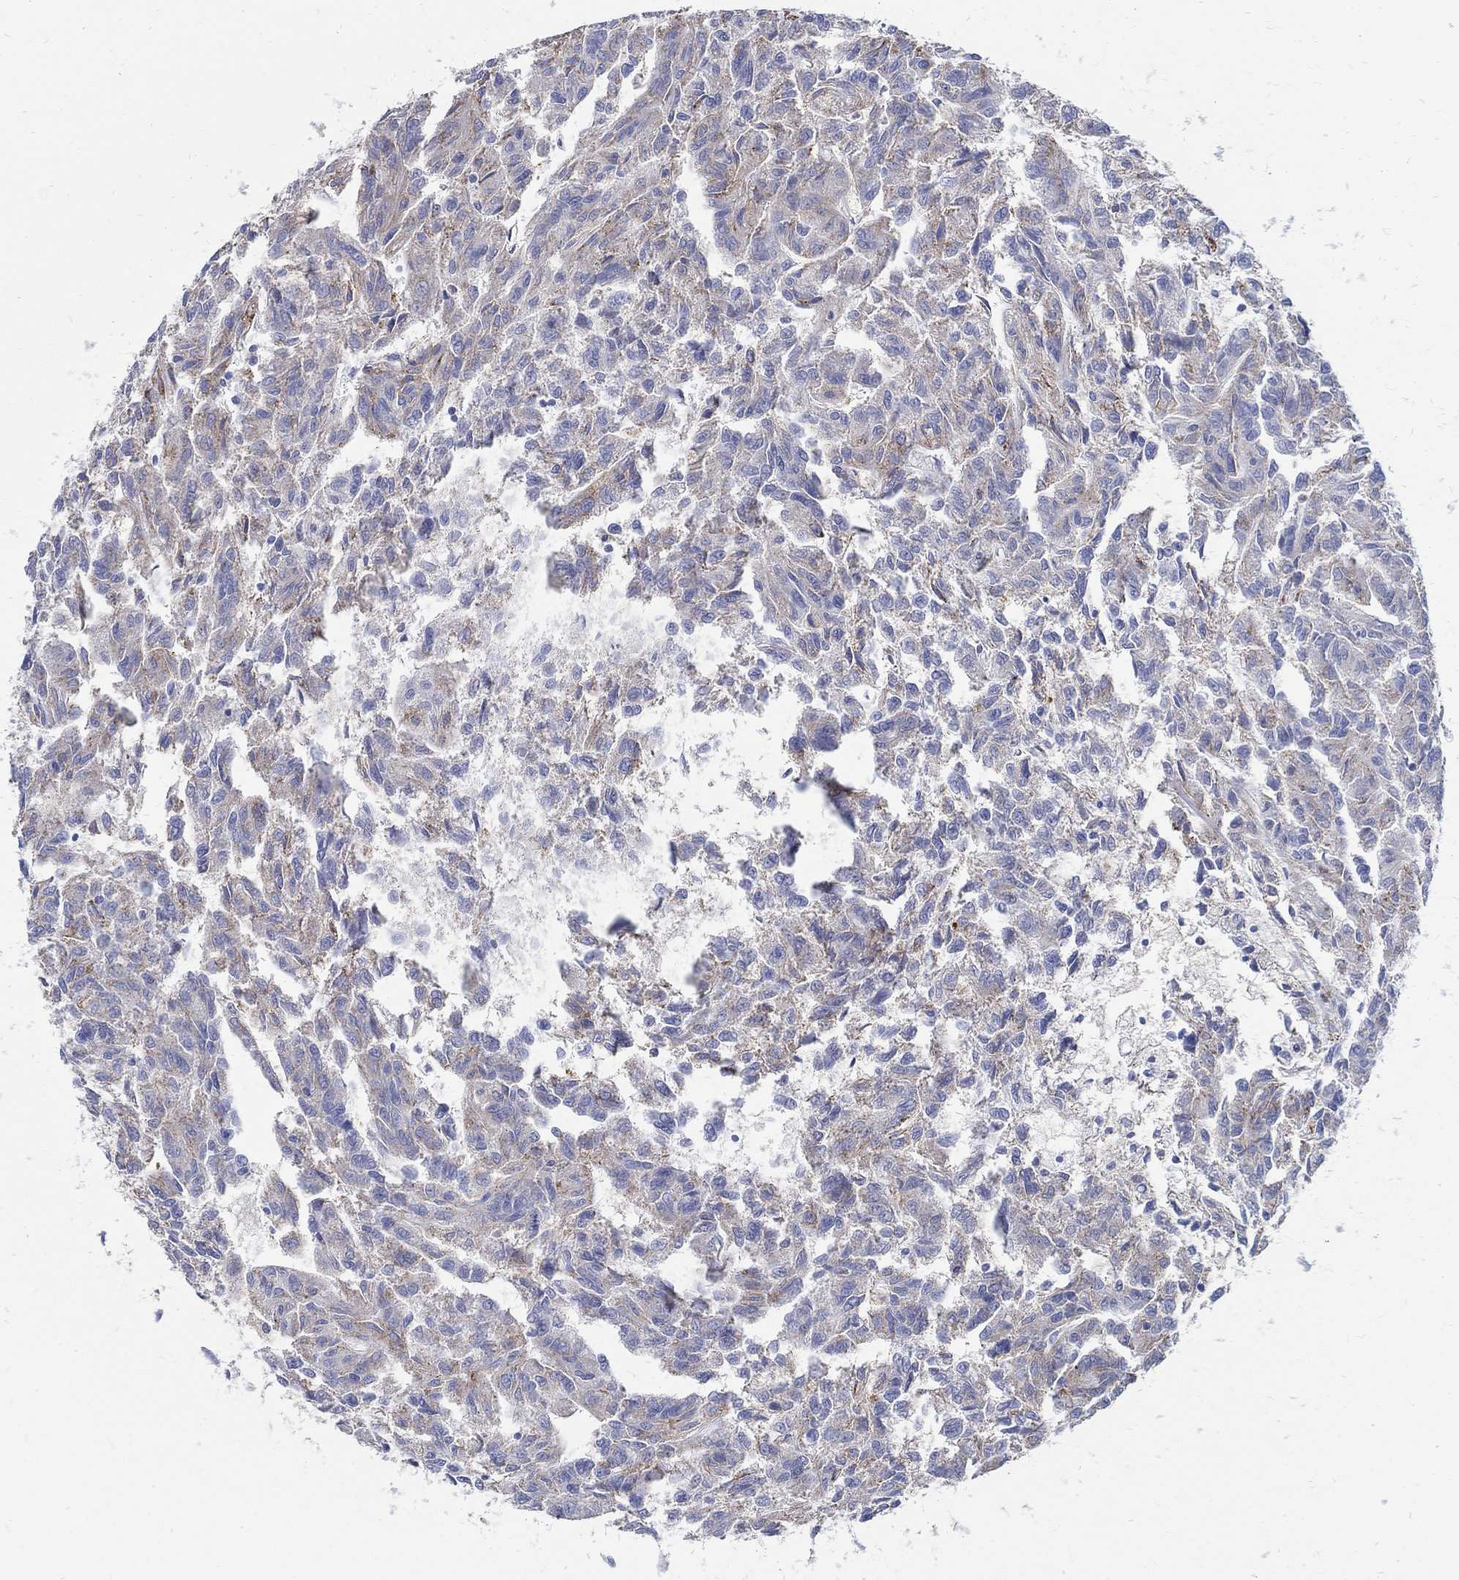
{"staining": {"intensity": "weak", "quantity": "25%-75%", "location": "cytoplasmic/membranous"}, "tissue": "renal cancer", "cell_type": "Tumor cells", "image_type": "cancer", "snomed": [{"axis": "morphology", "description": "Adenocarcinoma, NOS"}, {"axis": "topography", "description": "Kidney"}], "caption": "Protein positivity by immunohistochemistry displays weak cytoplasmic/membranous staining in about 25%-75% of tumor cells in renal adenocarcinoma.", "gene": "SOX2", "patient": {"sex": "male", "age": 79}}